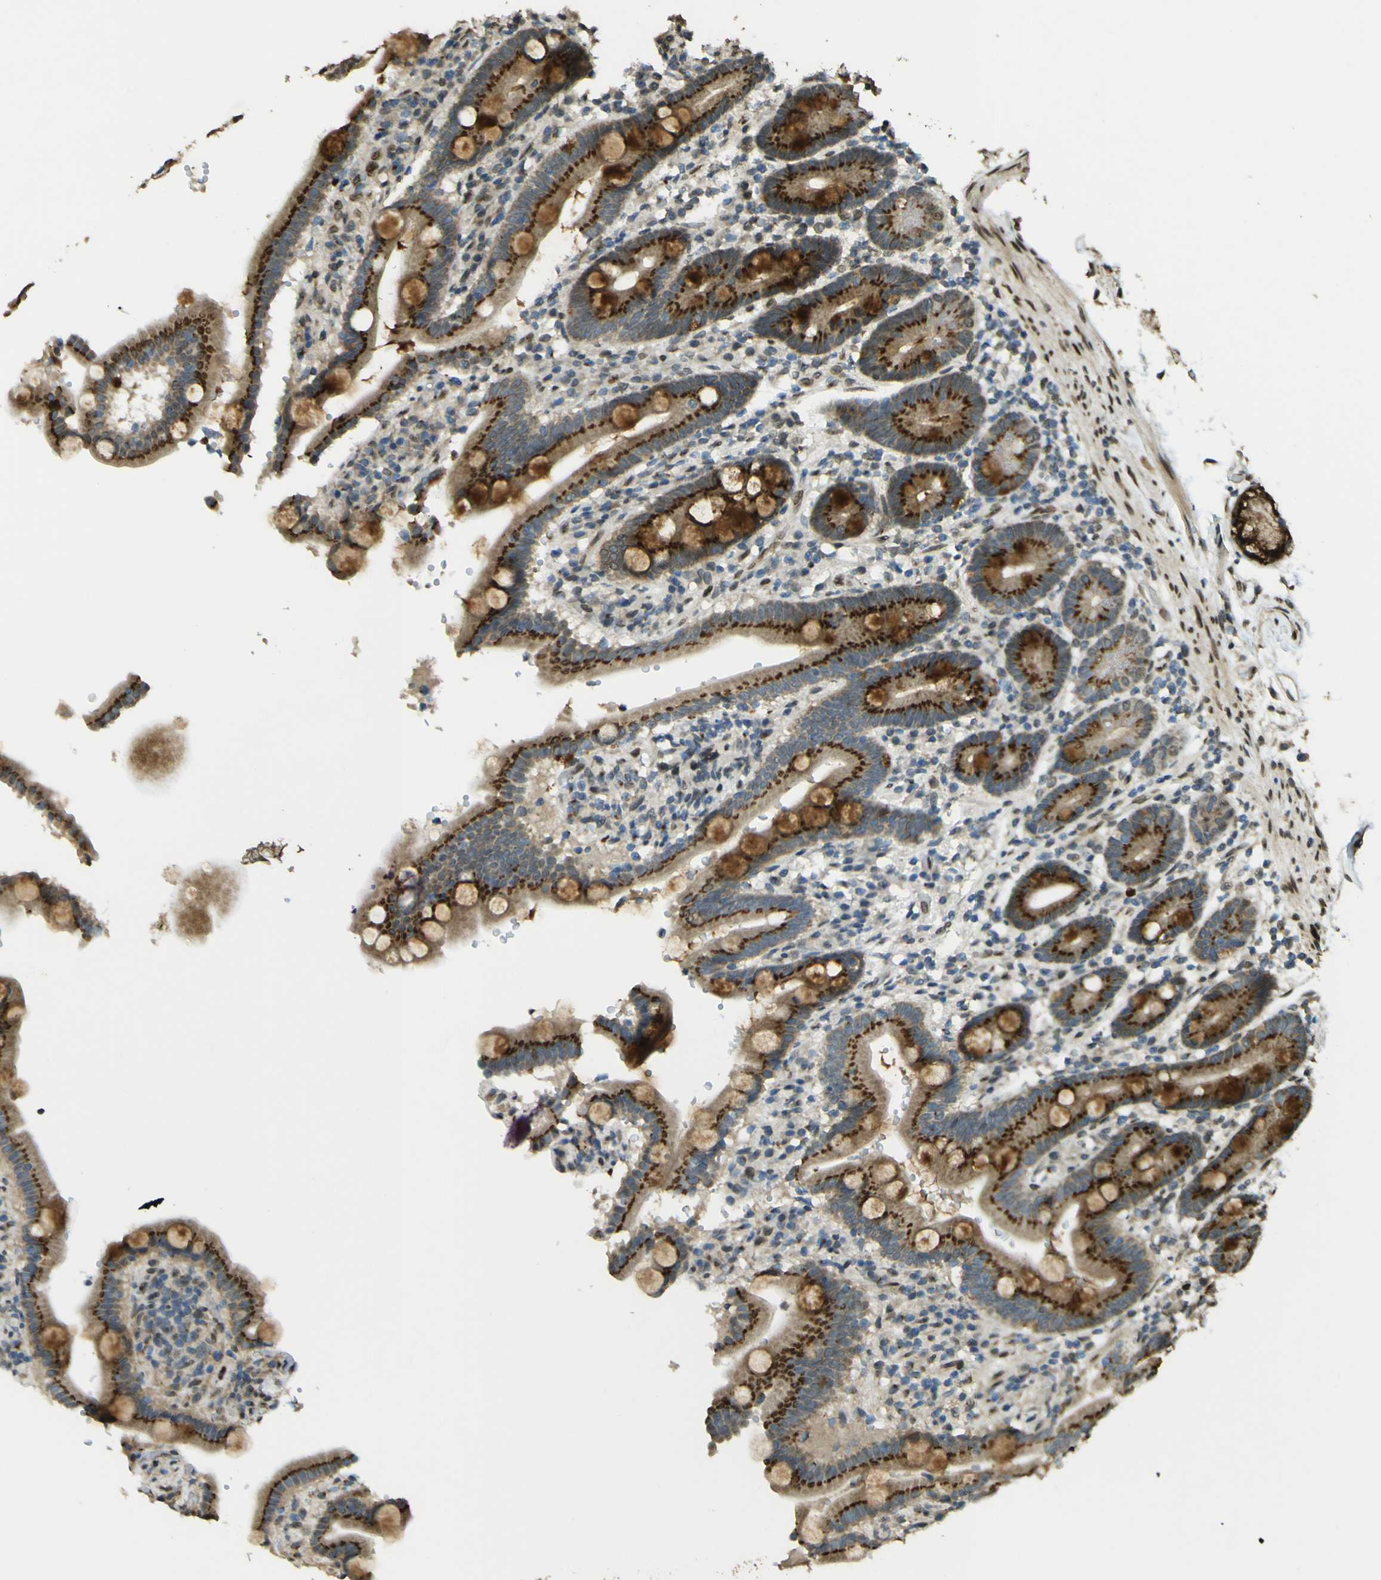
{"staining": {"intensity": "strong", "quantity": ">75%", "location": "cytoplasmic/membranous"}, "tissue": "duodenum", "cell_type": "Glandular cells", "image_type": "normal", "snomed": [{"axis": "morphology", "description": "Normal tissue, NOS"}, {"axis": "topography", "description": "Small intestine, NOS"}], "caption": "Duodenum stained with DAB (3,3'-diaminobenzidine) immunohistochemistry demonstrates high levels of strong cytoplasmic/membranous positivity in approximately >75% of glandular cells. (DAB IHC, brown staining for protein, blue staining for nuclei).", "gene": "GALNT1", "patient": {"sex": "female", "age": 71}}